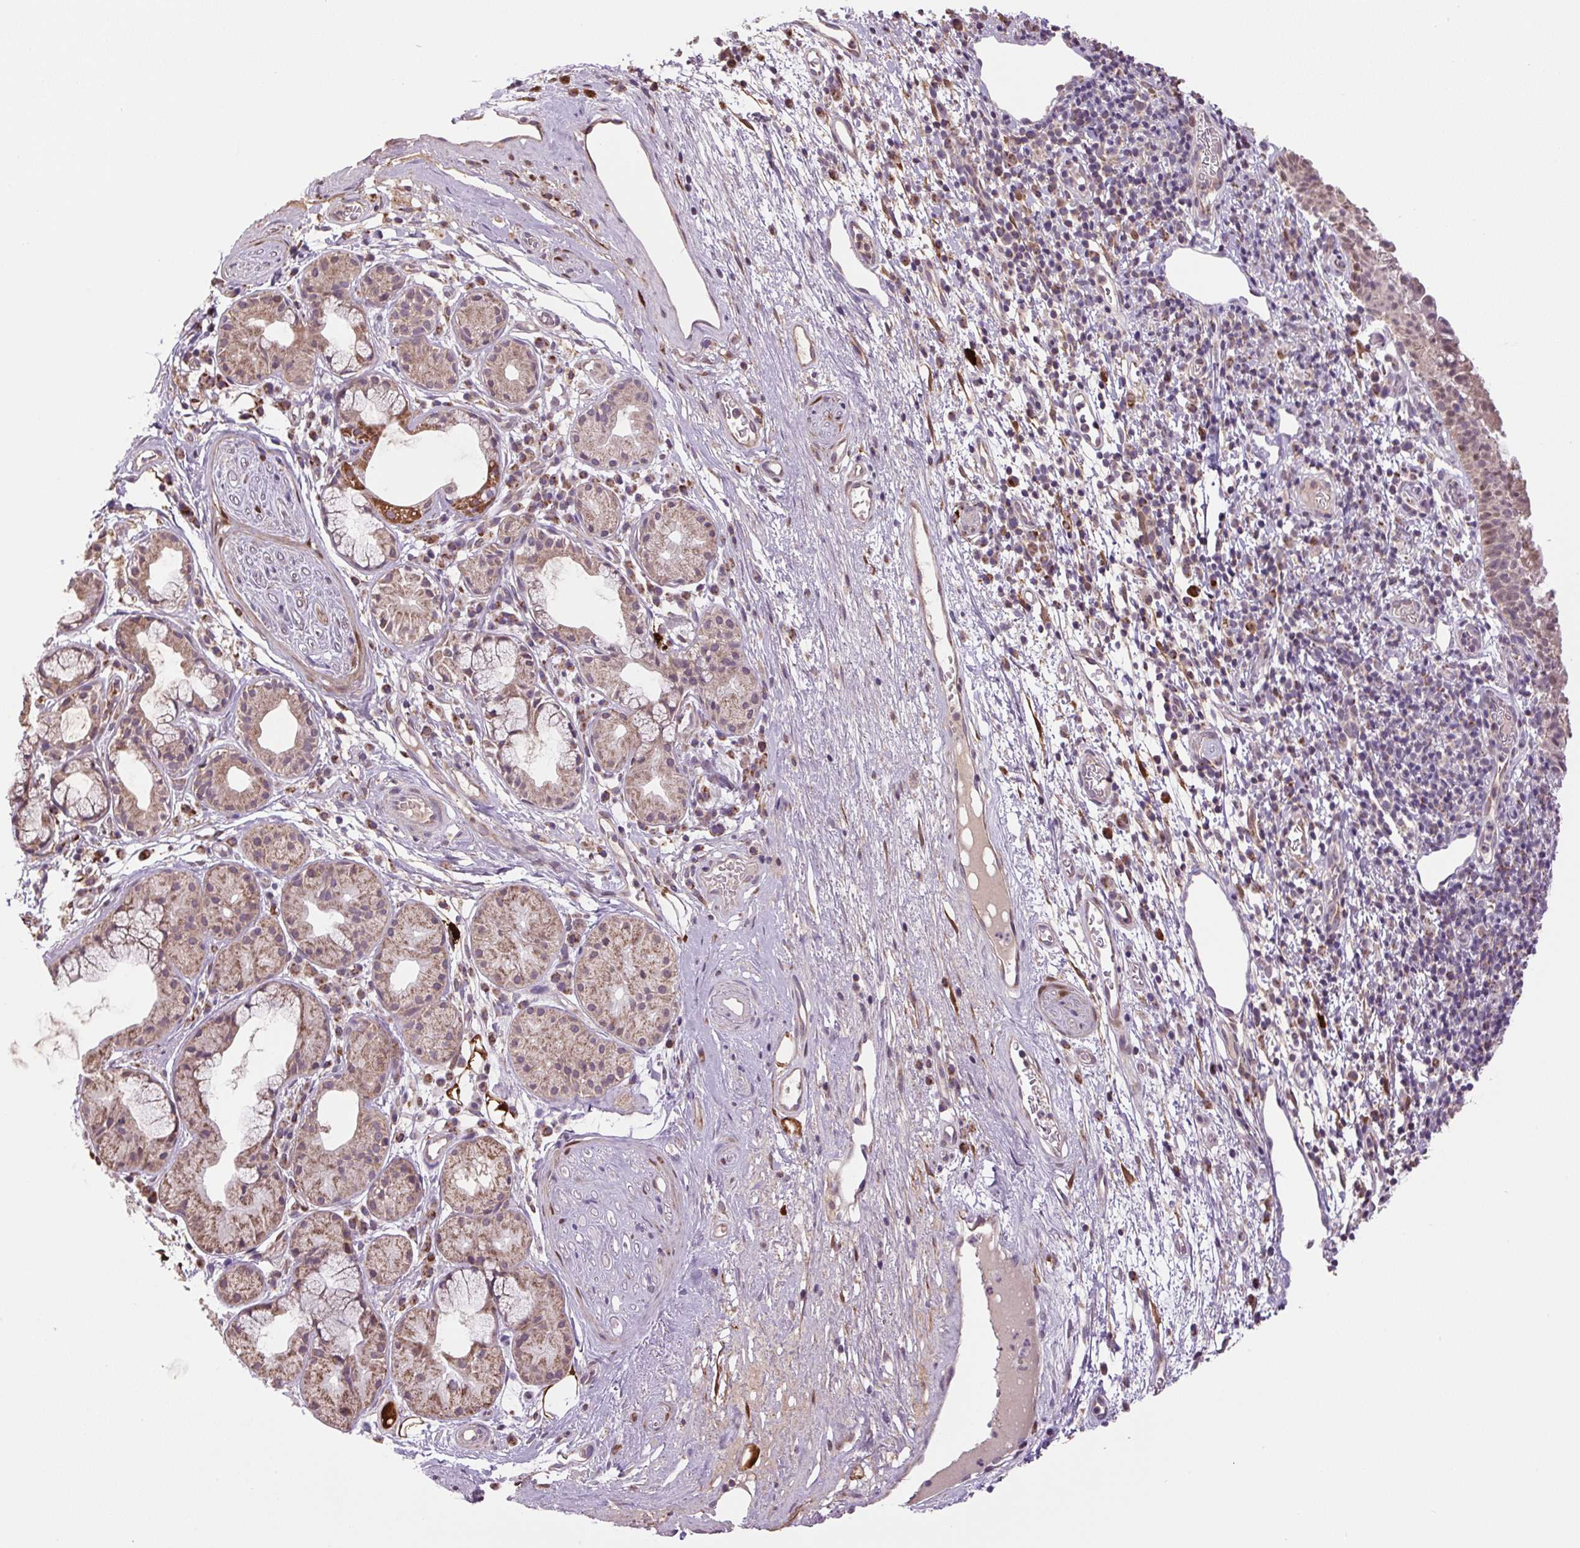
{"staining": {"intensity": "moderate", "quantity": "25%-75%", "location": "cytoplasmic/membranous,nuclear"}, "tissue": "nasopharynx", "cell_type": "Respiratory epithelial cells", "image_type": "normal", "snomed": [{"axis": "morphology", "description": "Normal tissue, NOS"}, {"axis": "topography", "description": "Lymph node"}, {"axis": "topography", "description": "Cartilage tissue"}, {"axis": "topography", "description": "Nasopharynx"}], "caption": "The image demonstrates staining of unremarkable nasopharynx, revealing moderate cytoplasmic/membranous,nuclear protein expression (brown color) within respiratory epithelial cells.", "gene": "SGF29", "patient": {"sex": "male", "age": 63}}